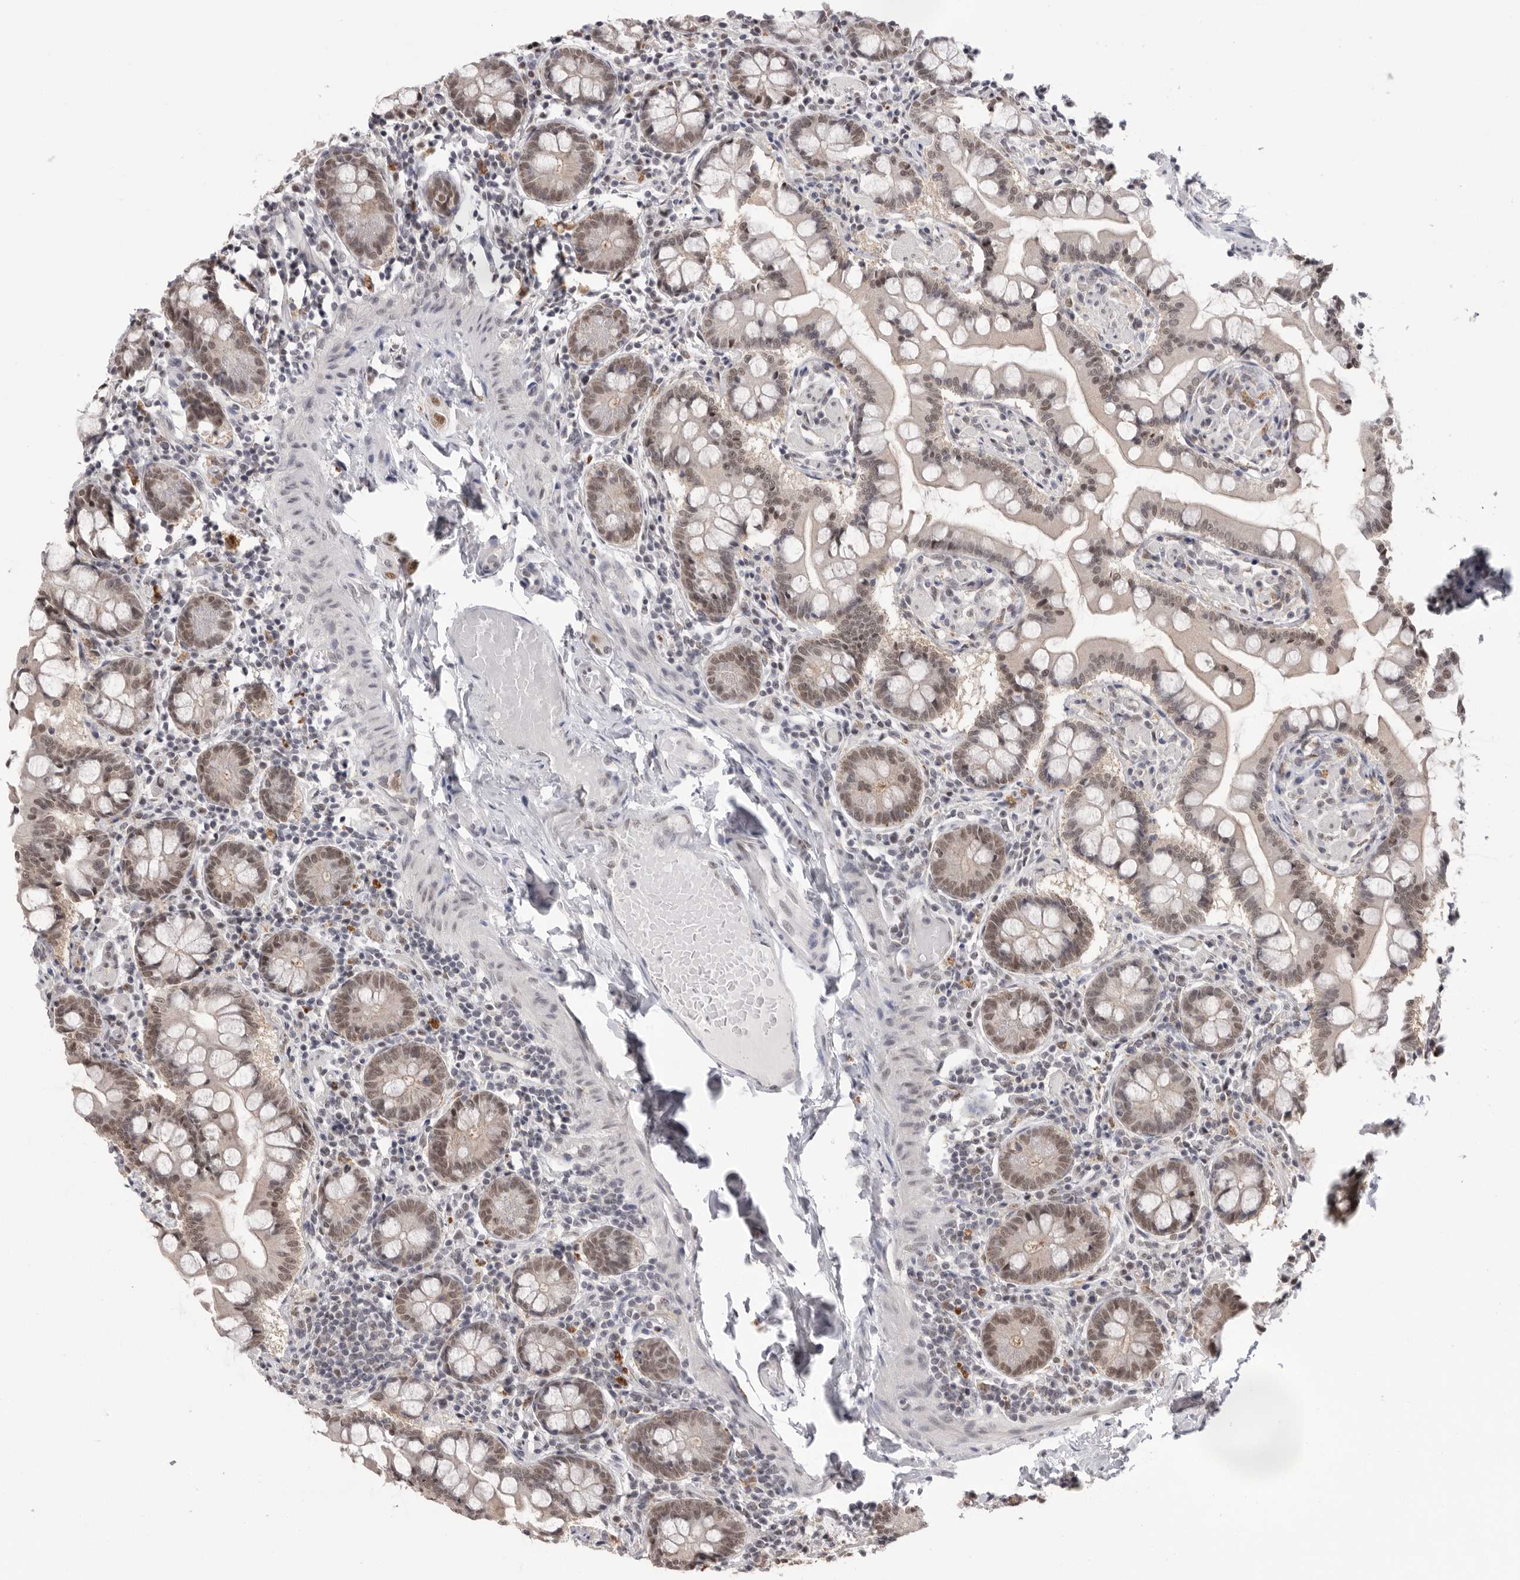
{"staining": {"intensity": "moderate", "quantity": ">75%", "location": "nuclear"}, "tissue": "small intestine", "cell_type": "Glandular cells", "image_type": "normal", "snomed": [{"axis": "morphology", "description": "Normal tissue, NOS"}, {"axis": "topography", "description": "Small intestine"}], "caption": "An IHC histopathology image of unremarkable tissue is shown. Protein staining in brown highlights moderate nuclear positivity in small intestine within glandular cells. (DAB (3,3'-diaminobenzidine) = brown stain, brightfield microscopy at high magnification).", "gene": "BCLAF3", "patient": {"sex": "male", "age": 41}}